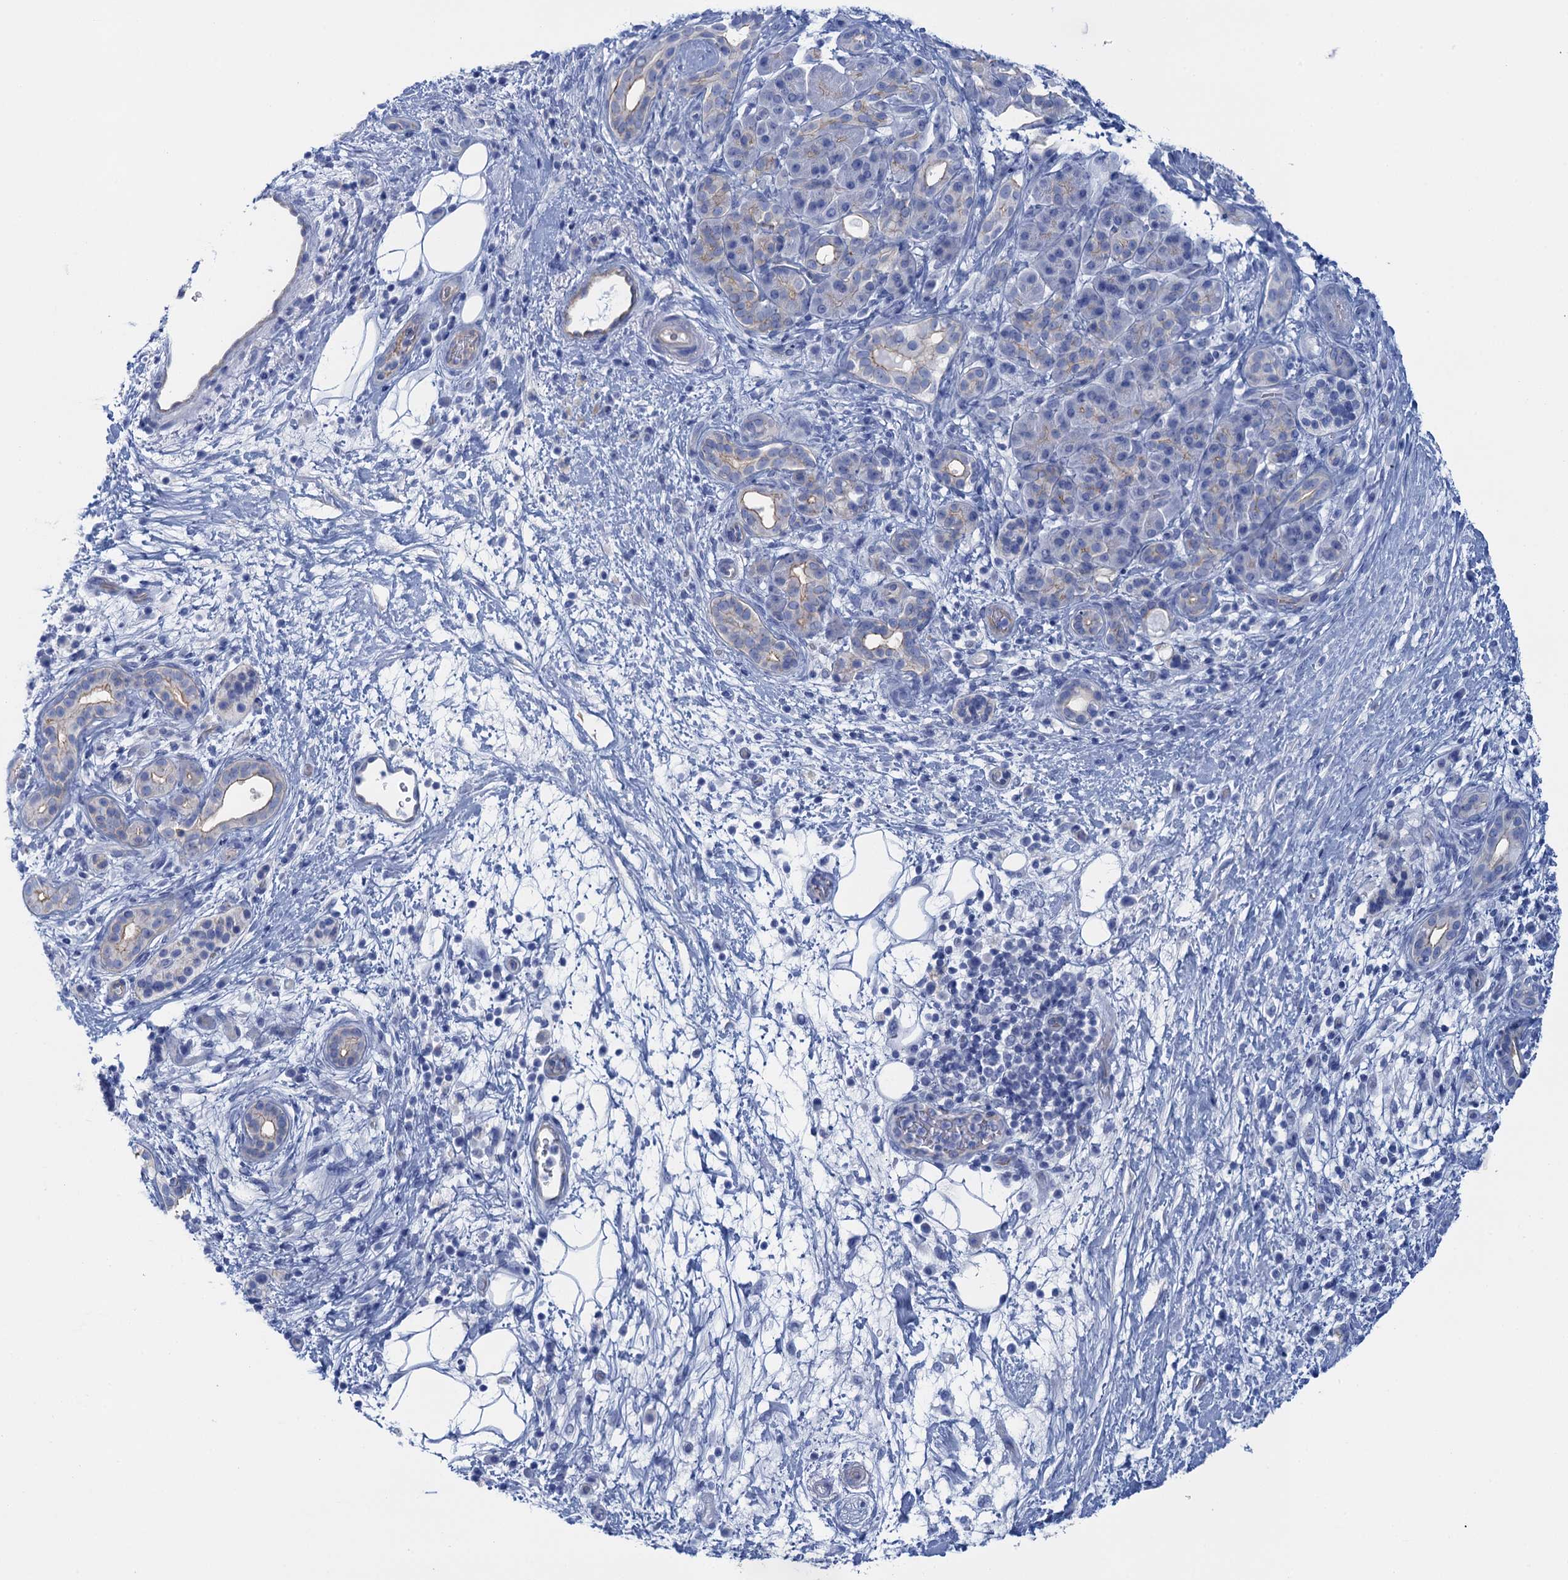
{"staining": {"intensity": "weak", "quantity": "<25%", "location": "cytoplasmic/membranous"}, "tissue": "pancreatic cancer", "cell_type": "Tumor cells", "image_type": "cancer", "snomed": [{"axis": "morphology", "description": "Adenocarcinoma, NOS"}, {"axis": "topography", "description": "Pancreas"}], "caption": "This is an immunohistochemistry (IHC) micrograph of human pancreatic adenocarcinoma. There is no positivity in tumor cells.", "gene": "CALML5", "patient": {"sex": "male", "age": 78}}